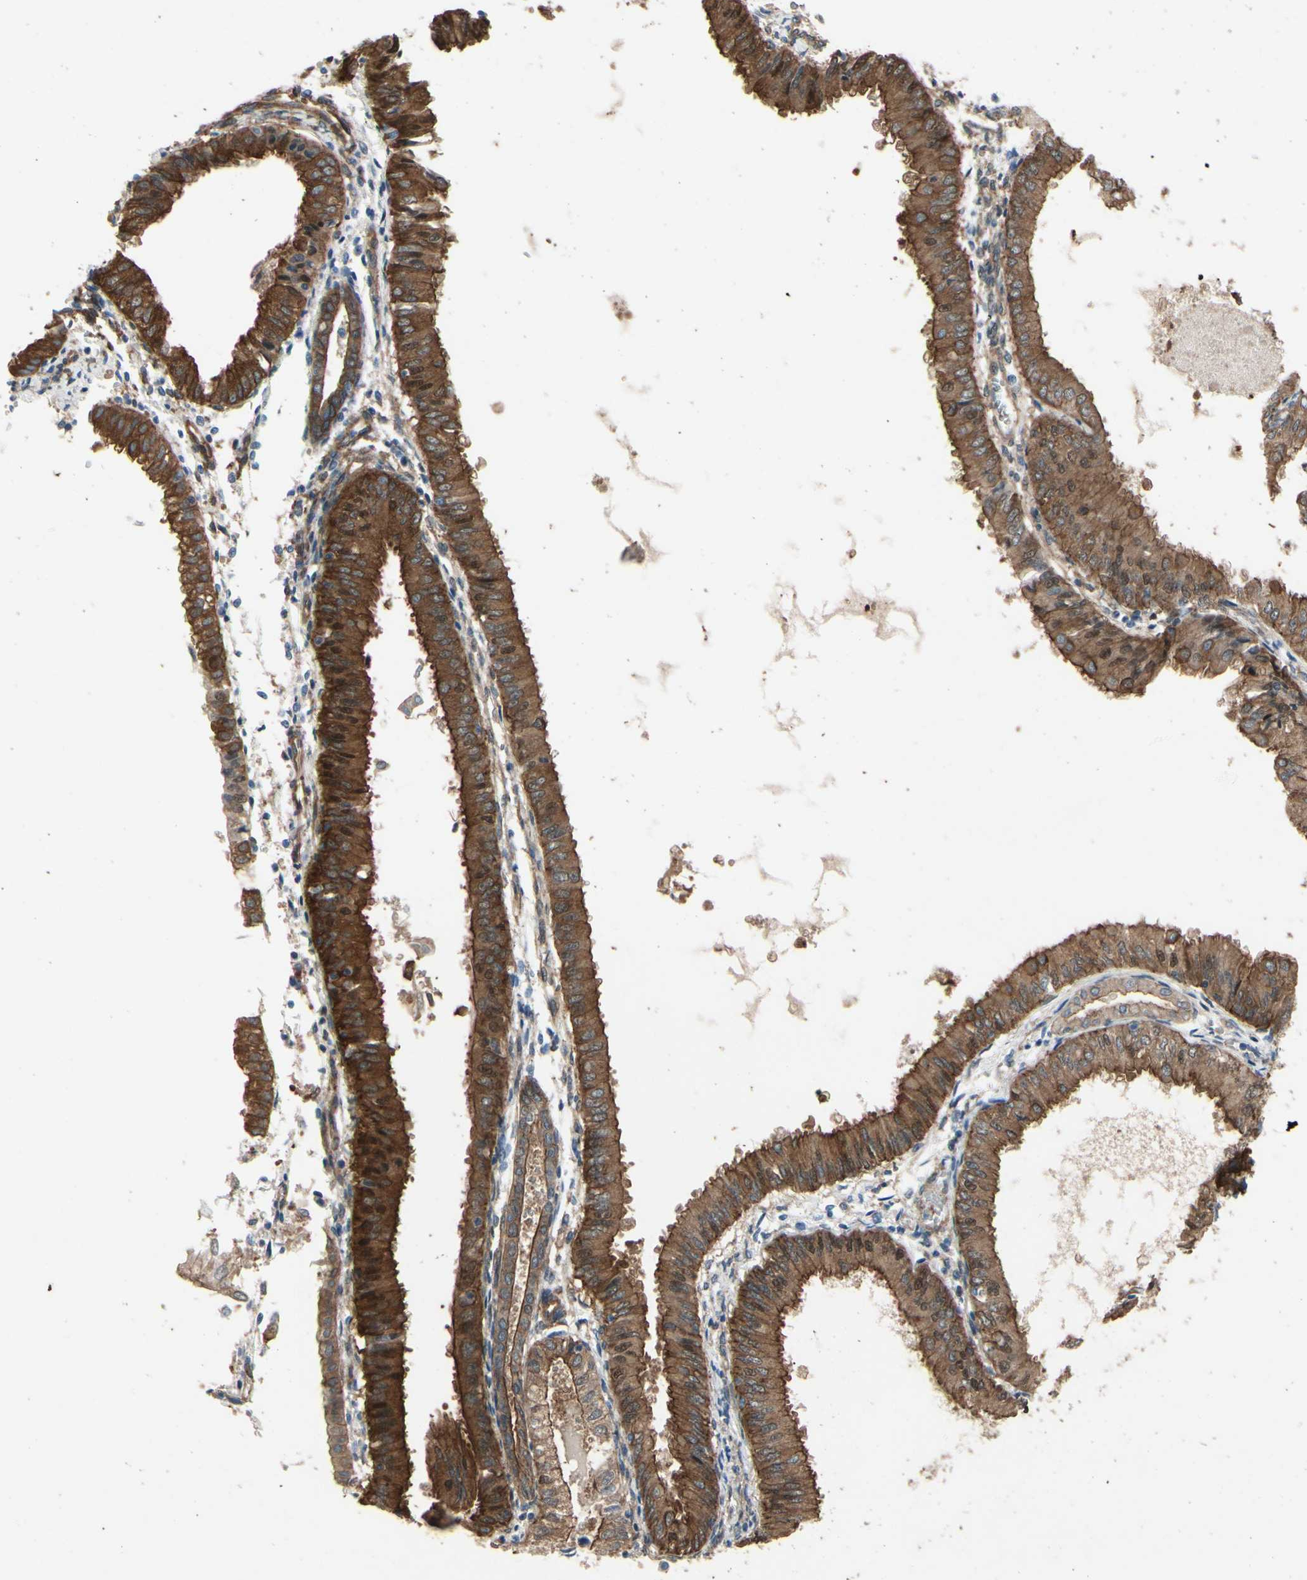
{"staining": {"intensity": "moderate", "quantity": ">75%", "location": "cytoplasmic/membranous"}, "tissue": "endometrial cancer", "cell_type": "Tumor cells", "image_type": "cancer", "snomed": [{"axis": "morphology", "description": "Adenocarcinoma, NOS"}, {"axis": "topography", "description": "Endometrium"}], "caption": "Human endometrial adenocarcinoma stained with a protein marker demonstrates moderate staining in tumor cells.", "gene": "CTTNBP2", "patient": {"sex": "female", "age": 53}}